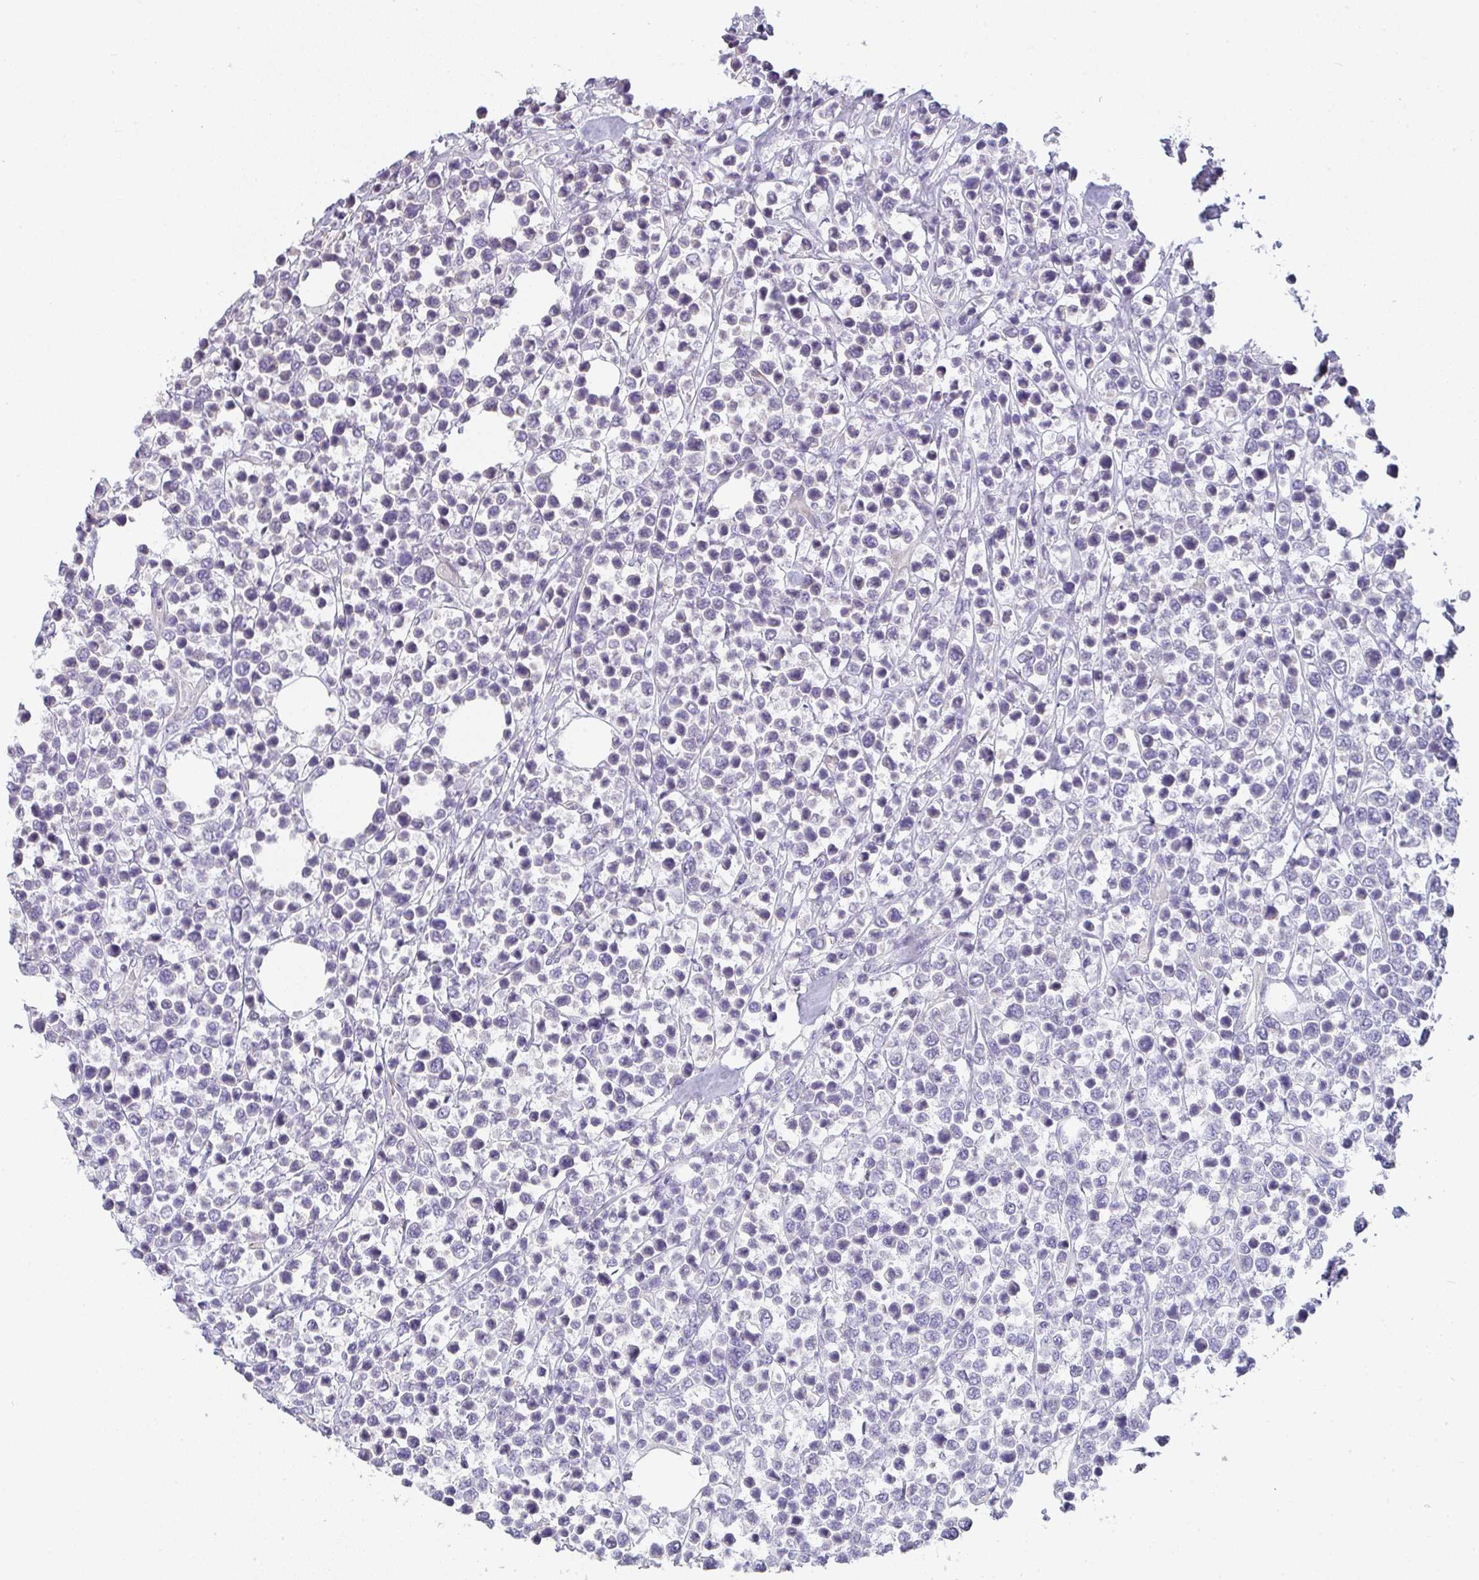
{"staining": {"intensity": "negative", "quantity": "none", "location": "none"}, "tissue": "lymphoma", "cell_type": "Tumor cells", "image_type": "cancer", "snomed": [{"axis": "morphology", "description": "Malignant lymphoma, non-Hodgkin's type, Low grade"}, {"axis": "topography", "description": "Lymph node"}], "caption": "Immunohistochemical staining of human lymphoma shows no significant expression in tumor cells. (DAB immunohistochemistry (IHC) visualized using brightfield microscopy, high magnification).", "gene": "FILIP1", "patient": {"sex": "male", "age": 60}}